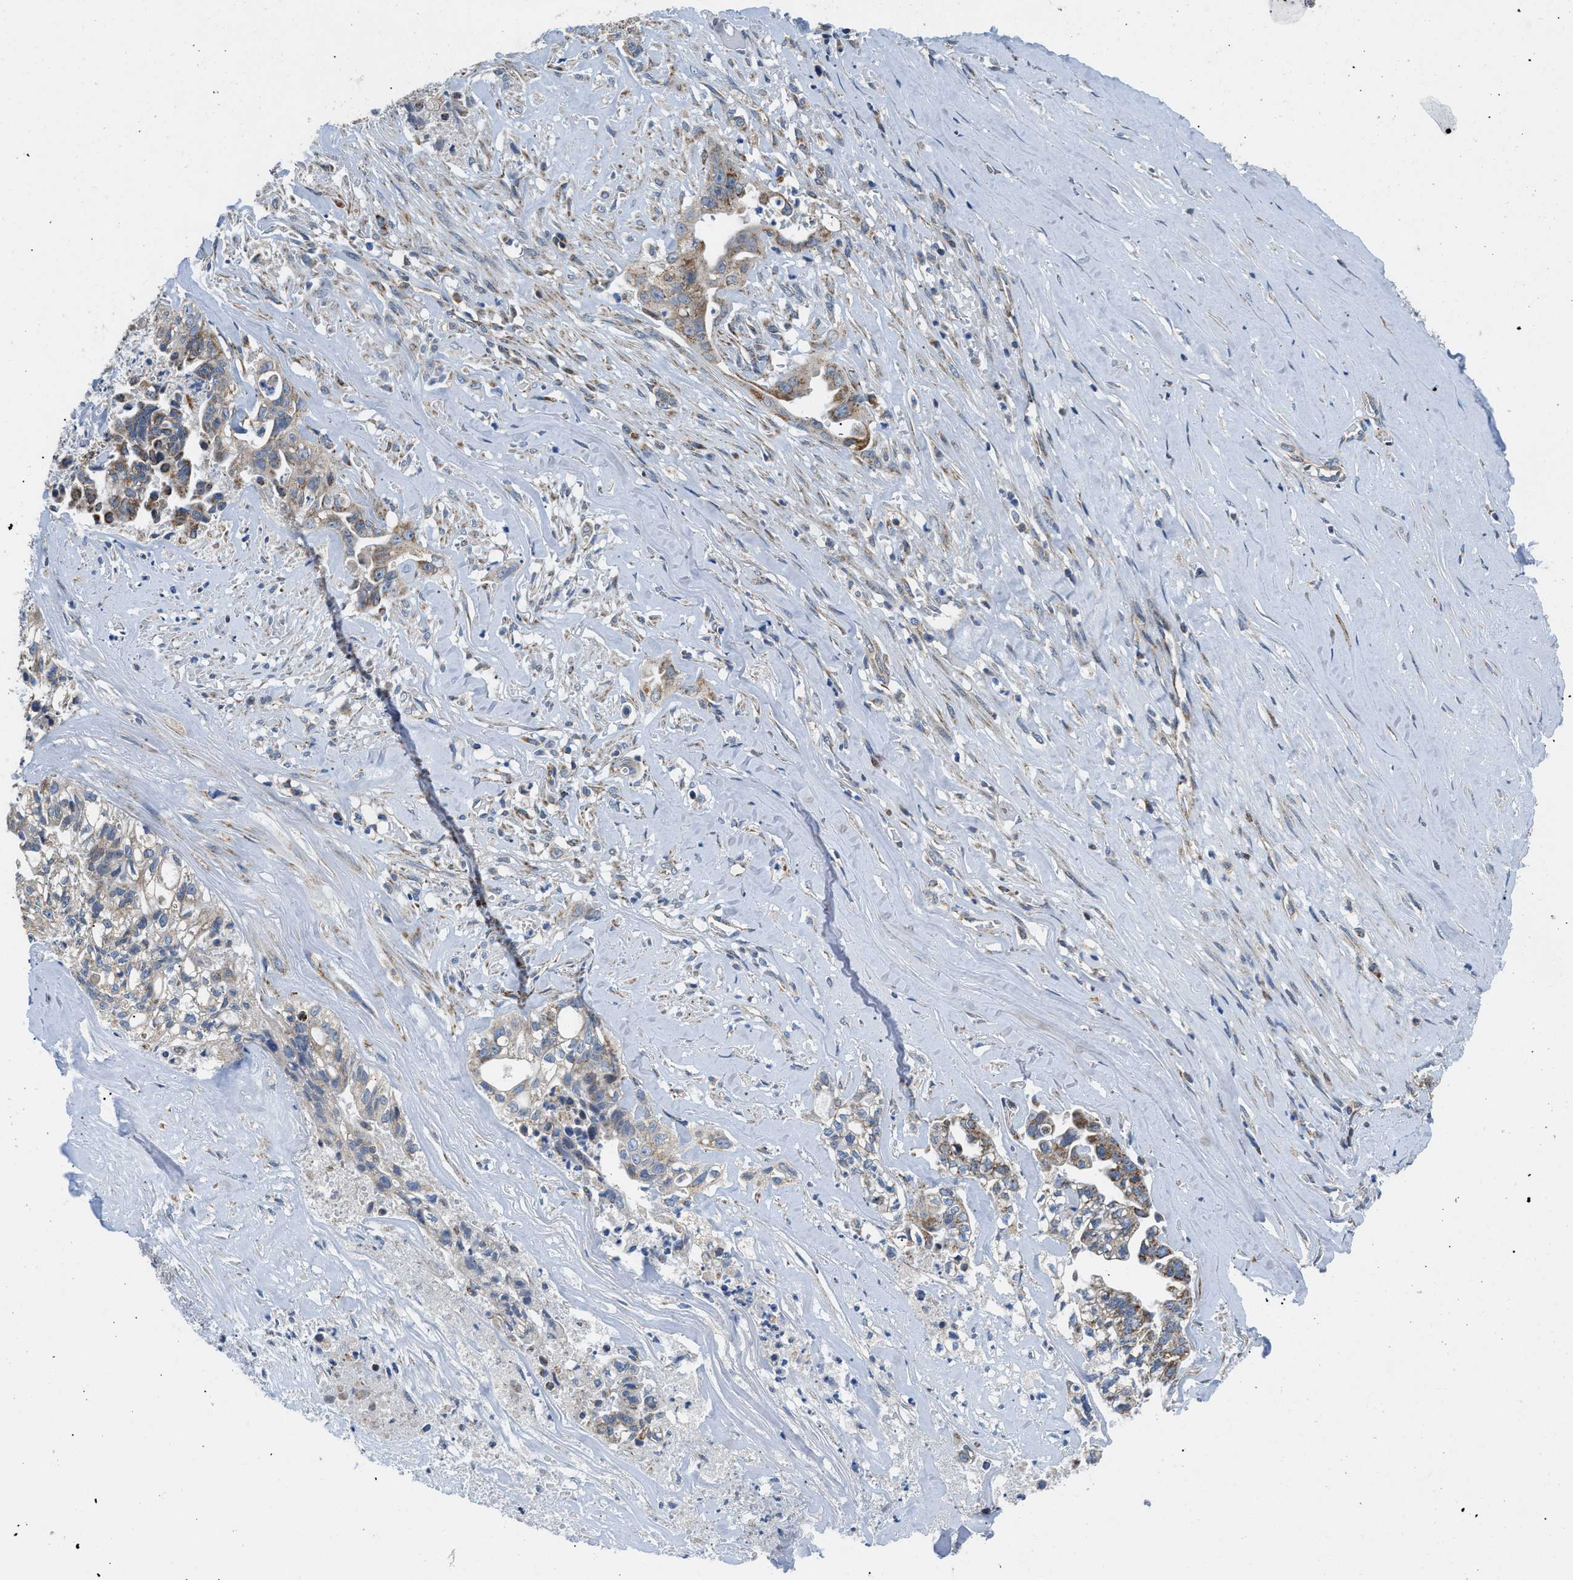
{"staining": {"intensity": "moderate", "quantity": "25%-75%", "location": "cytoplasmic/membranous"}, "tissue": "liver cancer", "cell_type": "Tumor cells", "image_type": "cancer", "snomed": [{"axis": "morphology", "description": "Cholangiocarcinoma"}, {"axis": "topography", "description": "Liver"}], "caption": "This photomicrograph exhibits liver cancer stained with immunohistochemistry (IHC) to label a protein in brown. The cytoplasmic/membranous of tumor cells show moderate positivity for the protein. Nuclei are counter-stained blue.", "gene": "STK33", "patient": {"sex": "female", "age": 70}}